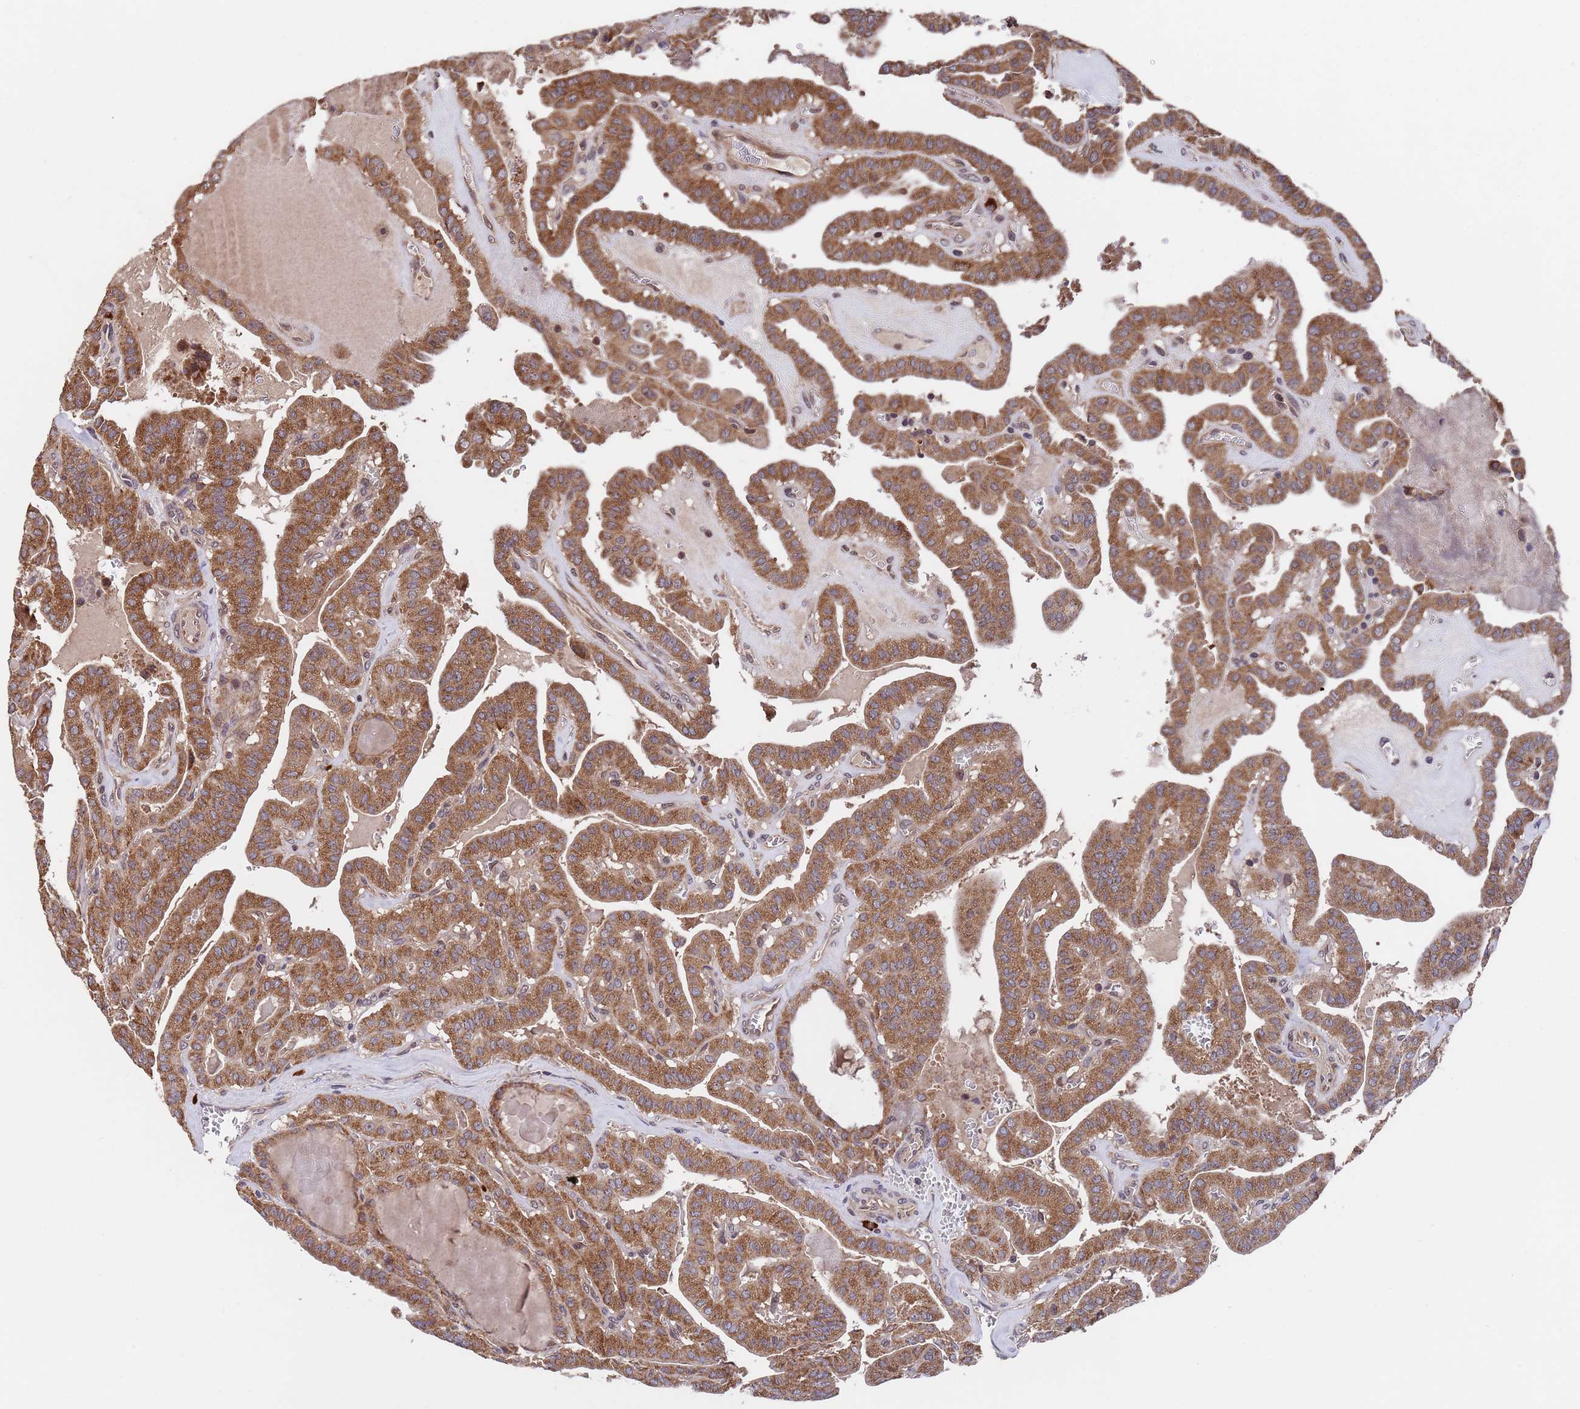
{"staining": {"intensity": "strong", "quantity": ">75%", "location": "cytoplasmic/membranous"}, "tissue": "thyroid cancer", "cell_type": "Tumor cells", "image_type": "cancer", "snomed": [{"axis": "morphology", "description": "Papillary adenocarcinoma, NOS"}, {"axis": "topography", "description": "Thyroid gland"}], "caption": "A brown stain shows strong cytoplasmic/membranous staining of a protein in human thyroid cancer tumor cells.", "gene": "TSR3", "patient": {"sex": "male", "age": 52}}